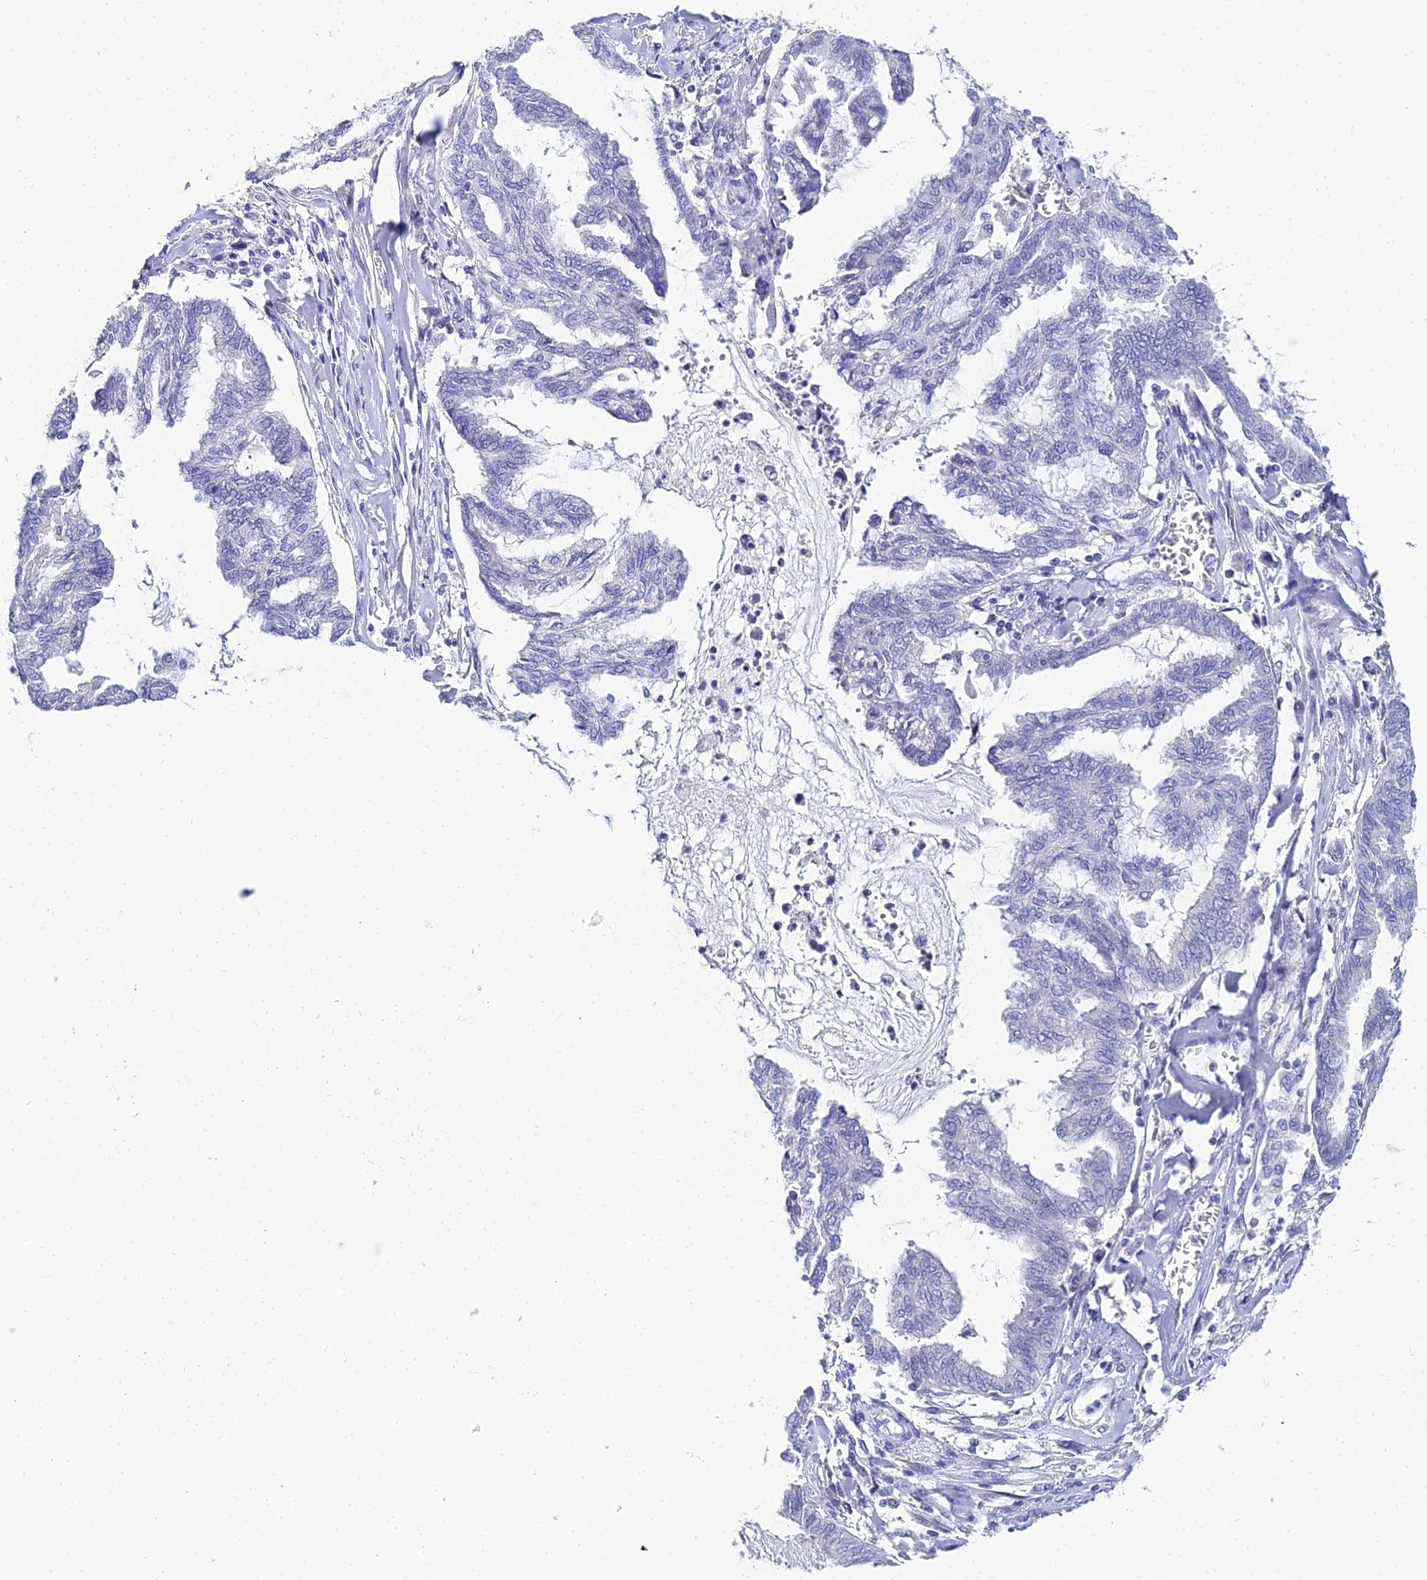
{"staining": {"intensity": "negative", "quantity": "none", "location": "none"}, "tissue": "endometrial cancer", "cell_type": "Tumor cells", "image_type": "cancer", "snomed": [{"axis": "morphology", "description": "Adenocarcinoma, NOS"}, {"axis": "topography", "description": "Endometrium"}], "caption": "This is an immunohistochemistry micrograph of adenocarcinoma (endometrial). There is no positivity in tumor cells.", "gene": "OCM", "patient": {"sex": "female", "age": 86}}